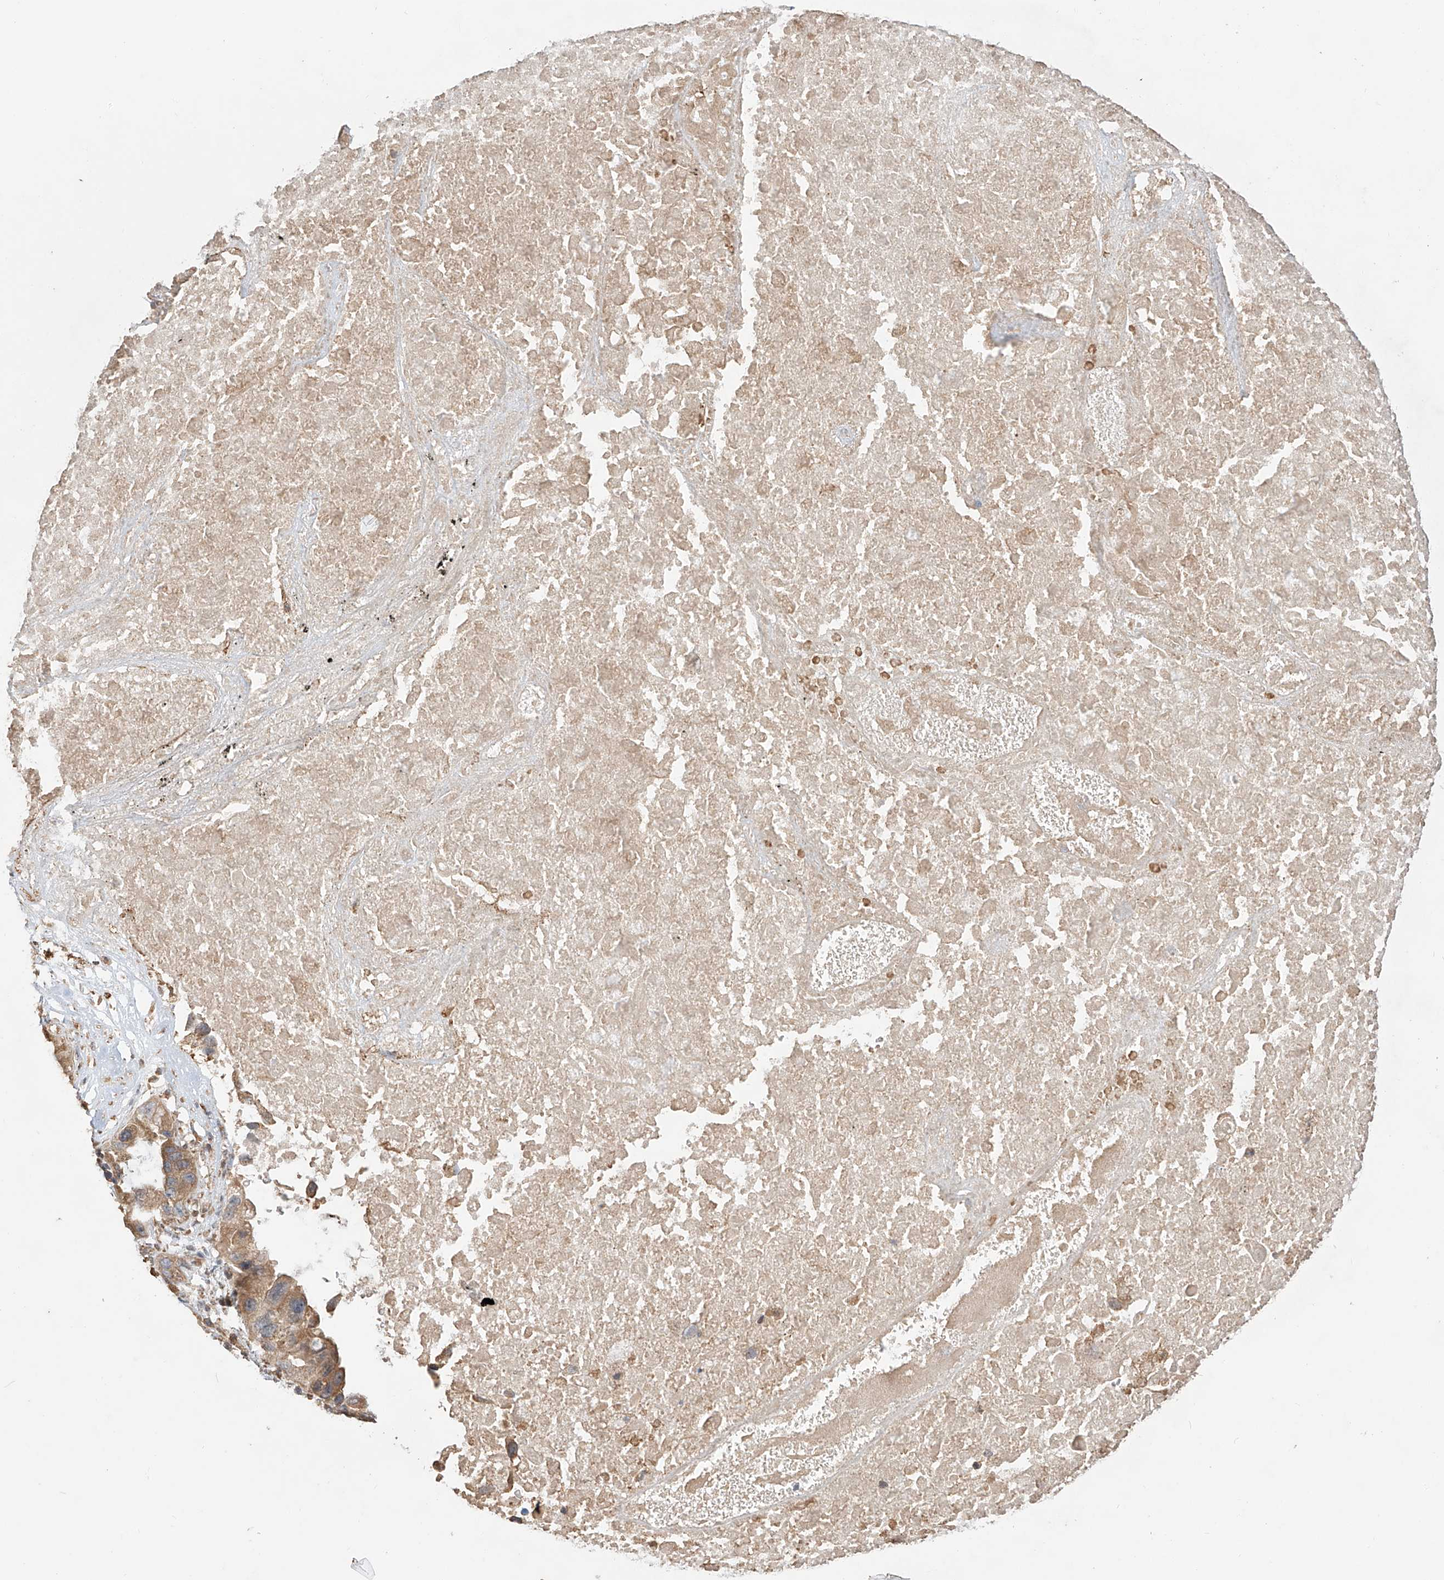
{"staining": {"intensity": "moderate", "quantity": ">75%", "location": "cytoplasmic/membranous"}, "tissue": "lung cancer", "cell_type": "Tumor cells", "image_type": "cancer", "snomed": [{"axis": "morphology", "description": "Squamous cell carcinoma, NOS"}, {"axis": "topography", "description": "Lung"}], "caption": "Protein analysis of lung squamous cell carcinoma tissue demonstrates moderate cytoplasmic/membranous positivity in about >75% of tumor cells.", "gene": "RILPL2", "patient": {"sex": "female", "age": 73}}